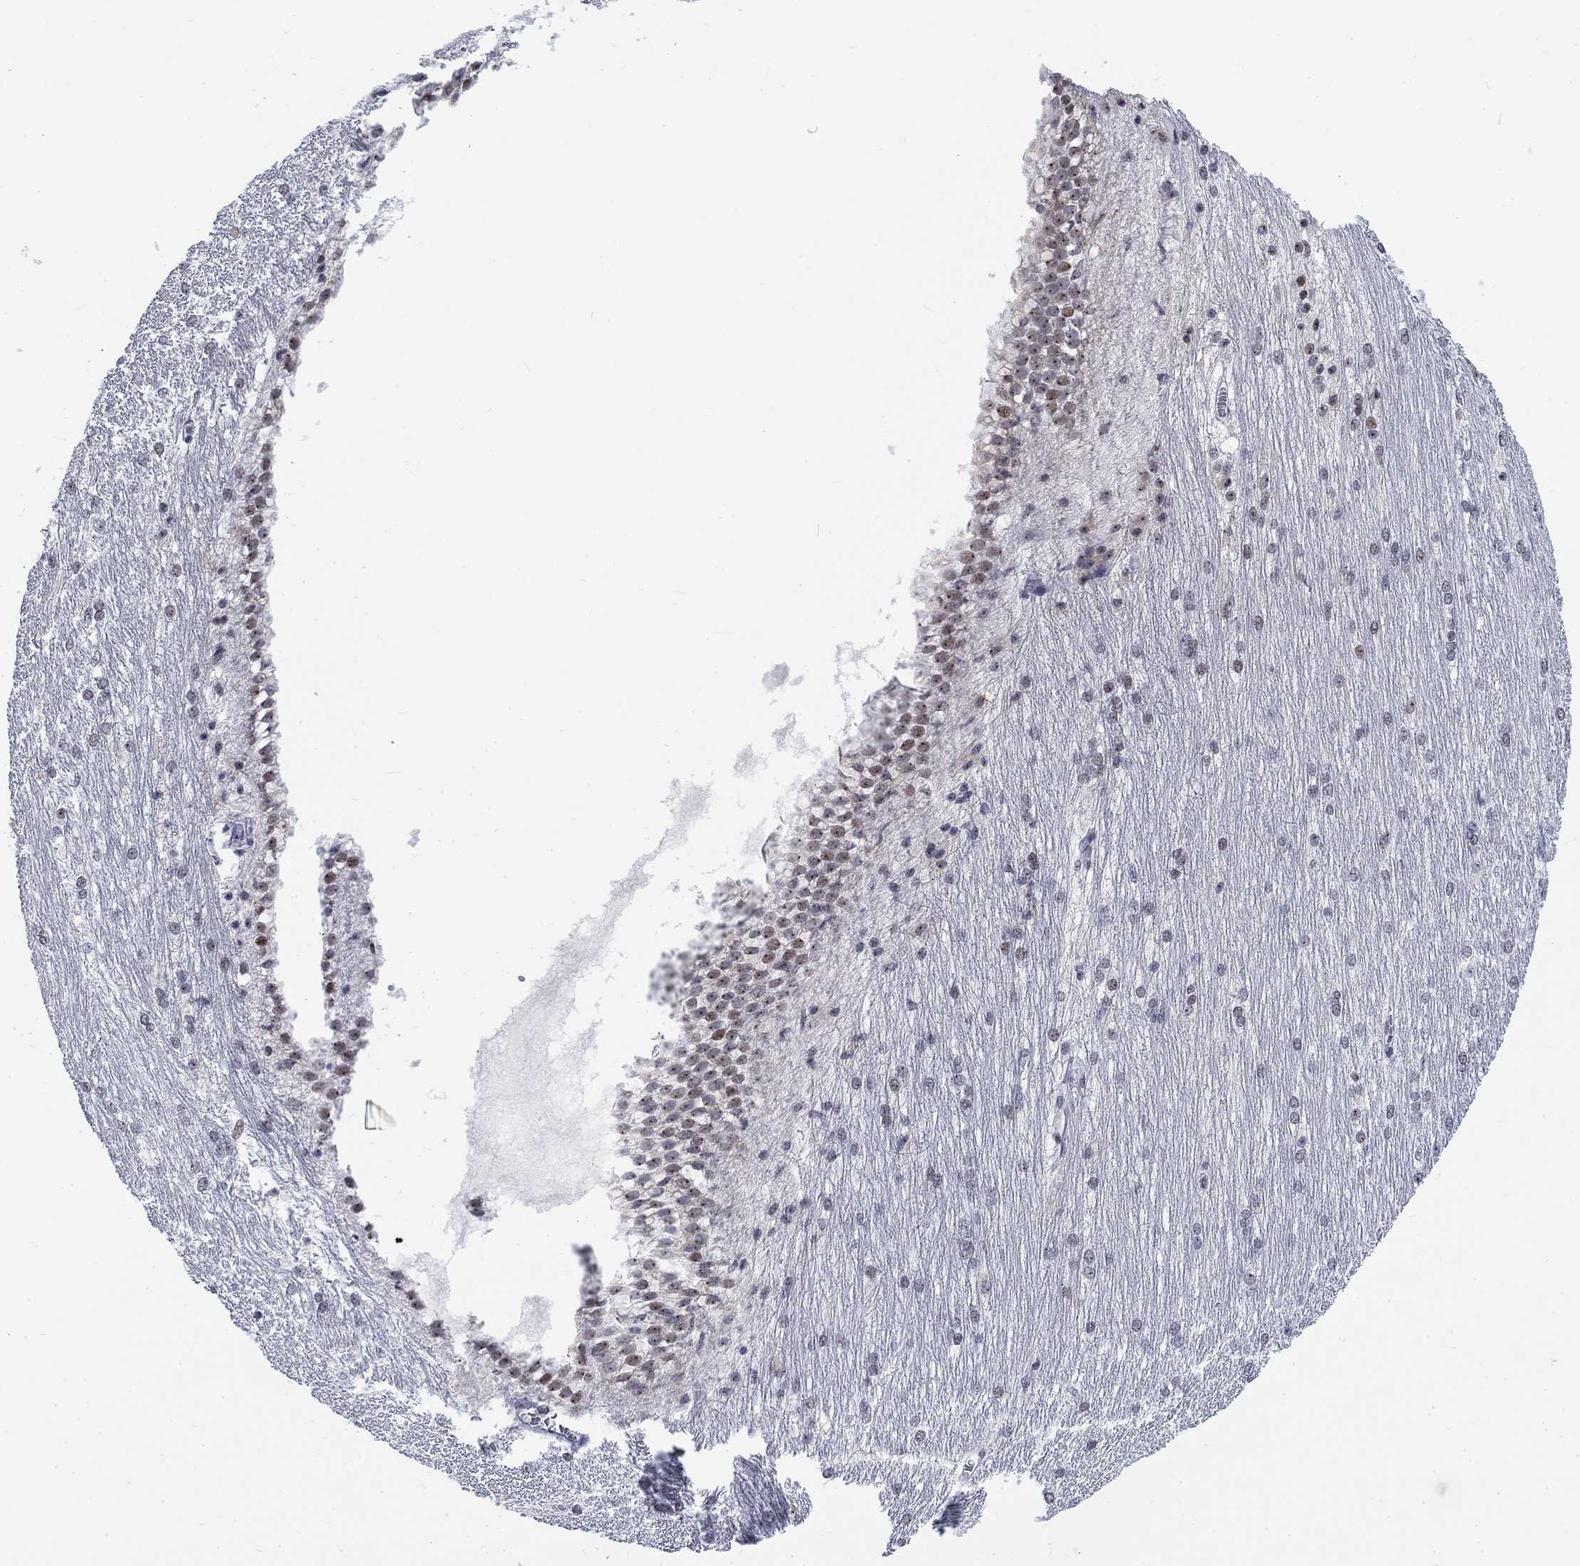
{"staining": {"intensity": "moderate", "quantity": "<25%", "location": "nuclear"}, "tissue": "hippocampus", "cell_type": "Glial cells", "image_type": "normal", "snomed": [{"axis": "morphology", "description": "Normal tissue, NOS"}, {"axis": "topography", "description": "Cerebral cortex"}, {"axis": "topography", "description": "Hippocampus"}], "caption": "DAB (3,3'-diaminobenzidine) immunohistochemical staining of unremarkable human hippocampus shows moderate nuclear protein positivity in approximately <25% of glial cells.", "gene": "CSRNP3", "patient": {"sex": "female", "age": 19}}